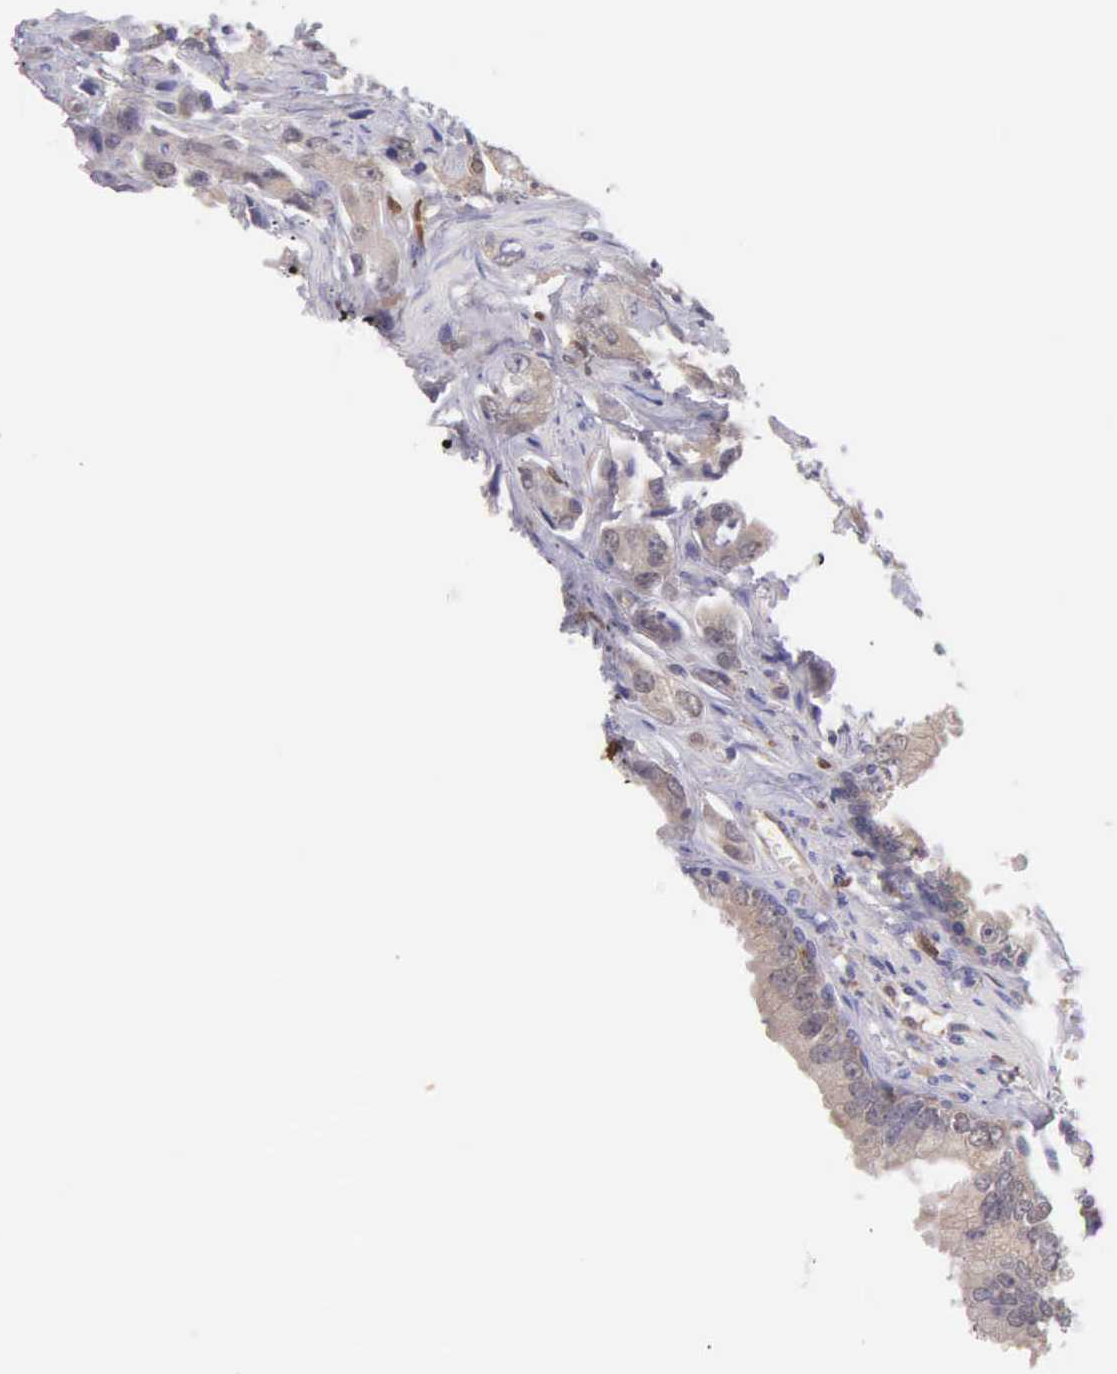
{"staining": {"intensity": "weak", "quantity": "25%-75%", "location": "cytoplasmic/membranous"}, "tissue": "prostate cancer", "cell_type": "Tumor cells", "image_type": "cancer", "snomed": [{"axis": "morphology", "description": "Adenocarcinoma, Low grade"}, {"axis": "topography", "description": "Prostate"}], "caption": "Protein staining of prostate low-grade adenocarcinoma tissue demonstrates weak cytoplasmic/membranous positivity in approximately 25%-75% of tumor cells.", "gene": "BID", "patient": {"sex": "male", "age": 65}}